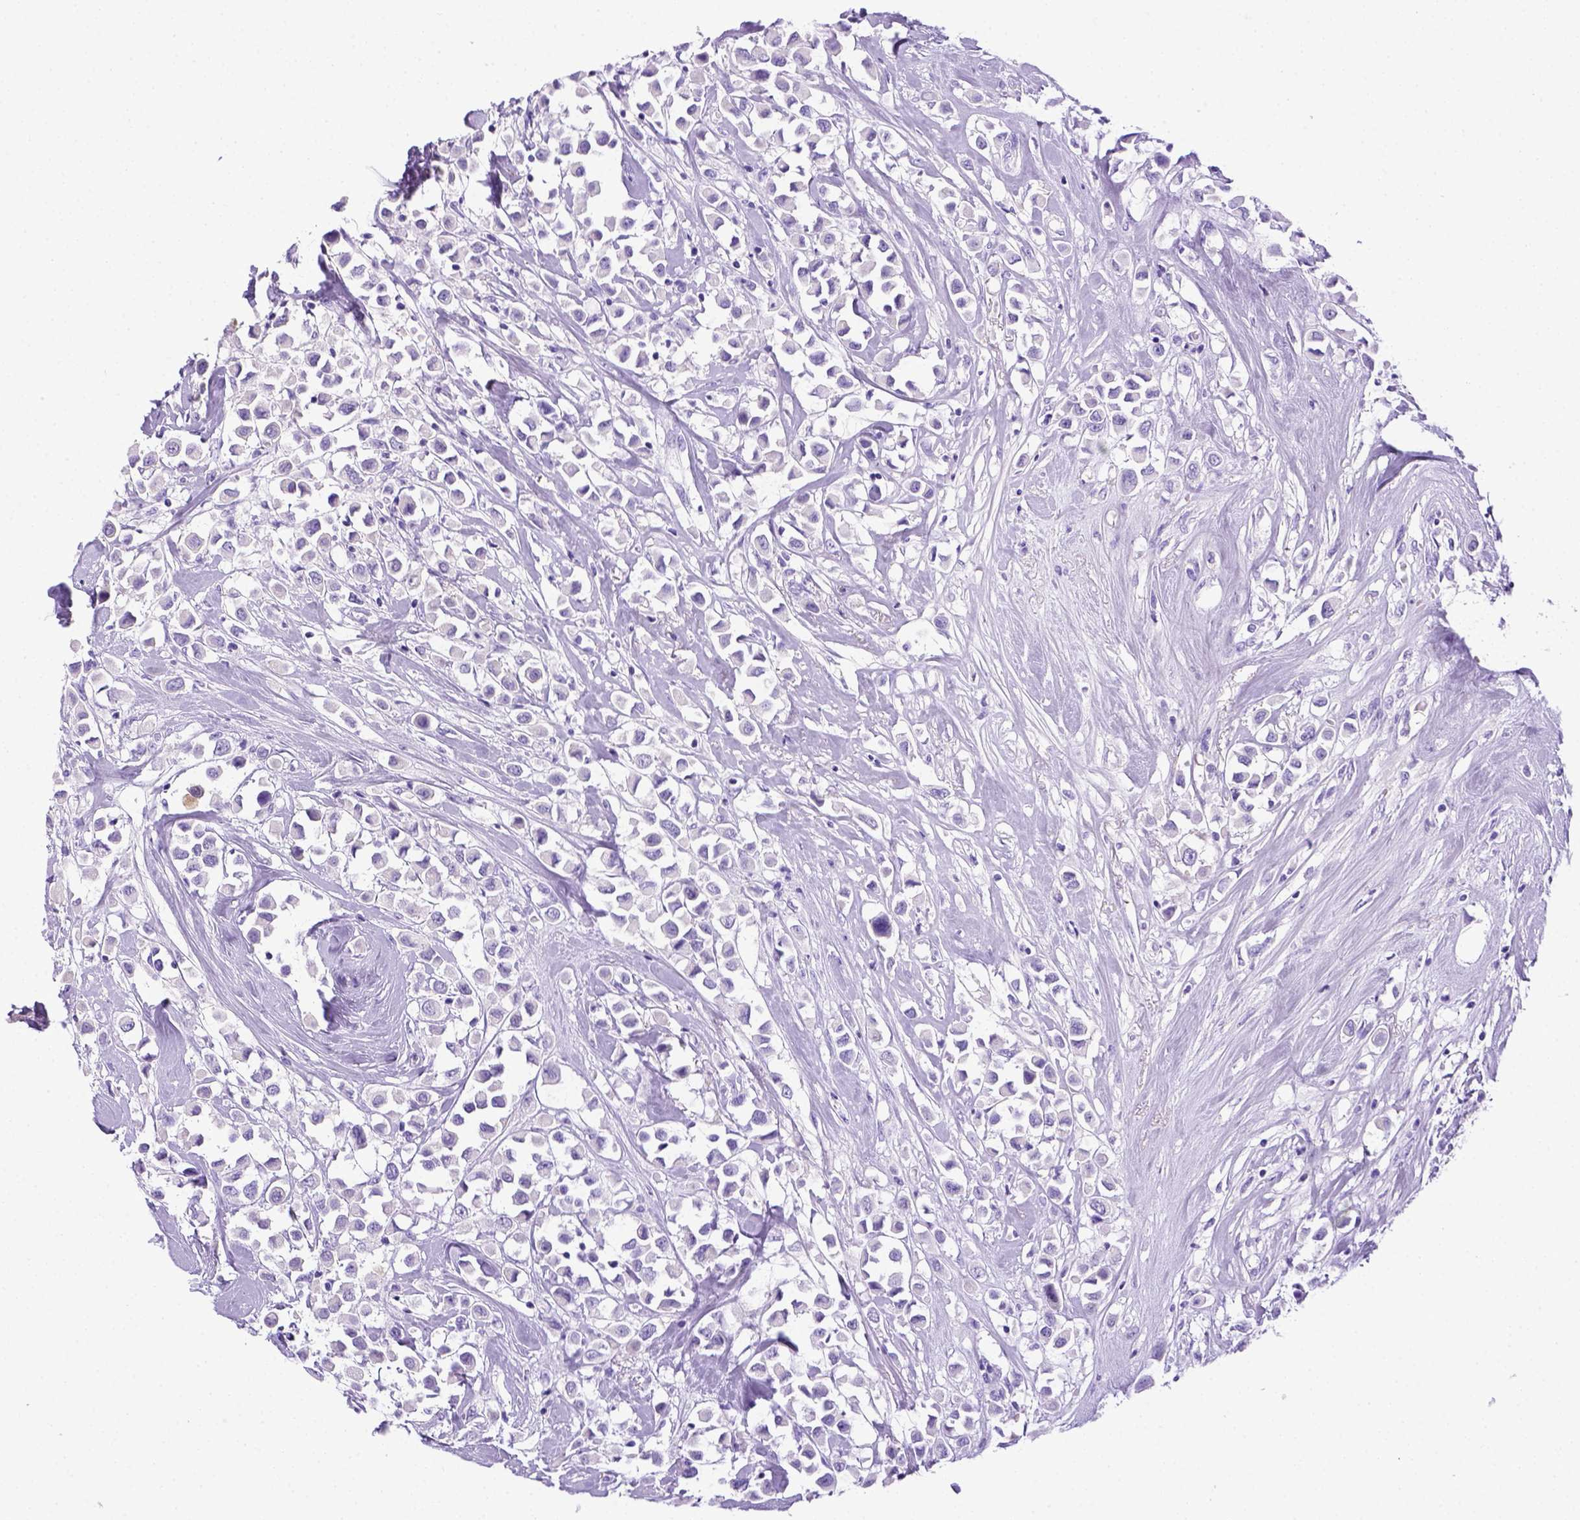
{"staining": {"intensity": "negative", "quantity": "none", "location": "none"}, "tissue": "breast cancer", "cell_type": "Tumor cells", "image_type": "cancer", "snomed": [{"axis": "morphology", "description": "Duct carcinoma"}, {"axis": "topography", "description": "Breast"}], "caption": "An immunohistochemistry (IHC) photomicrograph of breast cancer is shown. There is no staining in tumor cells of breast cancer.", "gene": "ITIH4", "patient": {"sex": "female", "age": 61}}